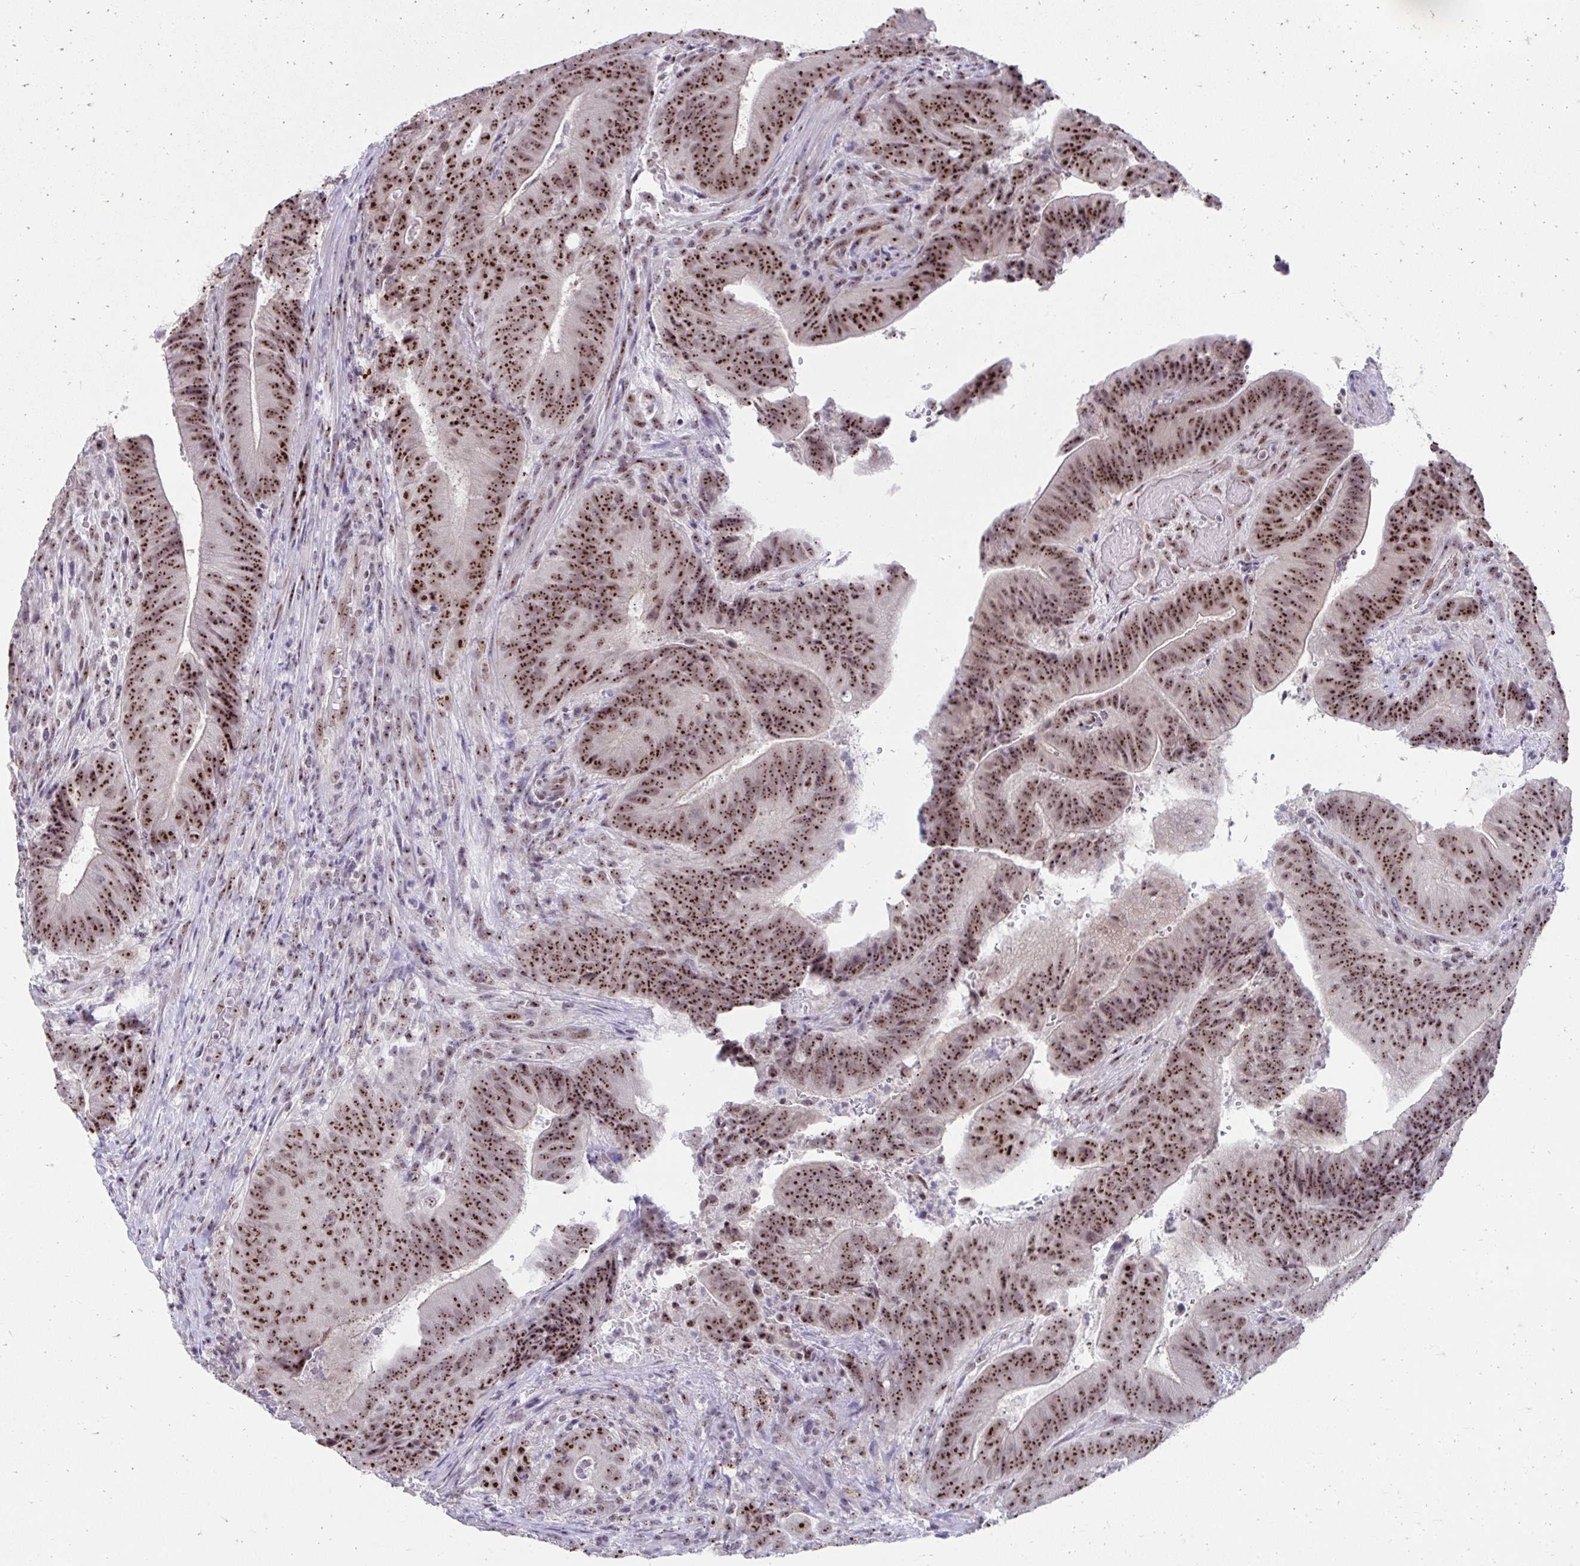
{"staining": {"intensity": "strong", "quantity": ">75%", "location": "nuclear"}, "tissue": "colorectal cancer", "cell_type": "Tumor cells", "image_type": "cancer", "snomed": [{"axis": "morphology", "description": "Adenocarcinoma, NOS"}, {"axis": "topography", "description": "Colon"}], "caption": "Colorectal cancer stained with a brown dye shows strong nuclear positive expression in about >75% of tumor cells.", "gene": "HIRA", "patient": {"sex": "female", "age": 43}}